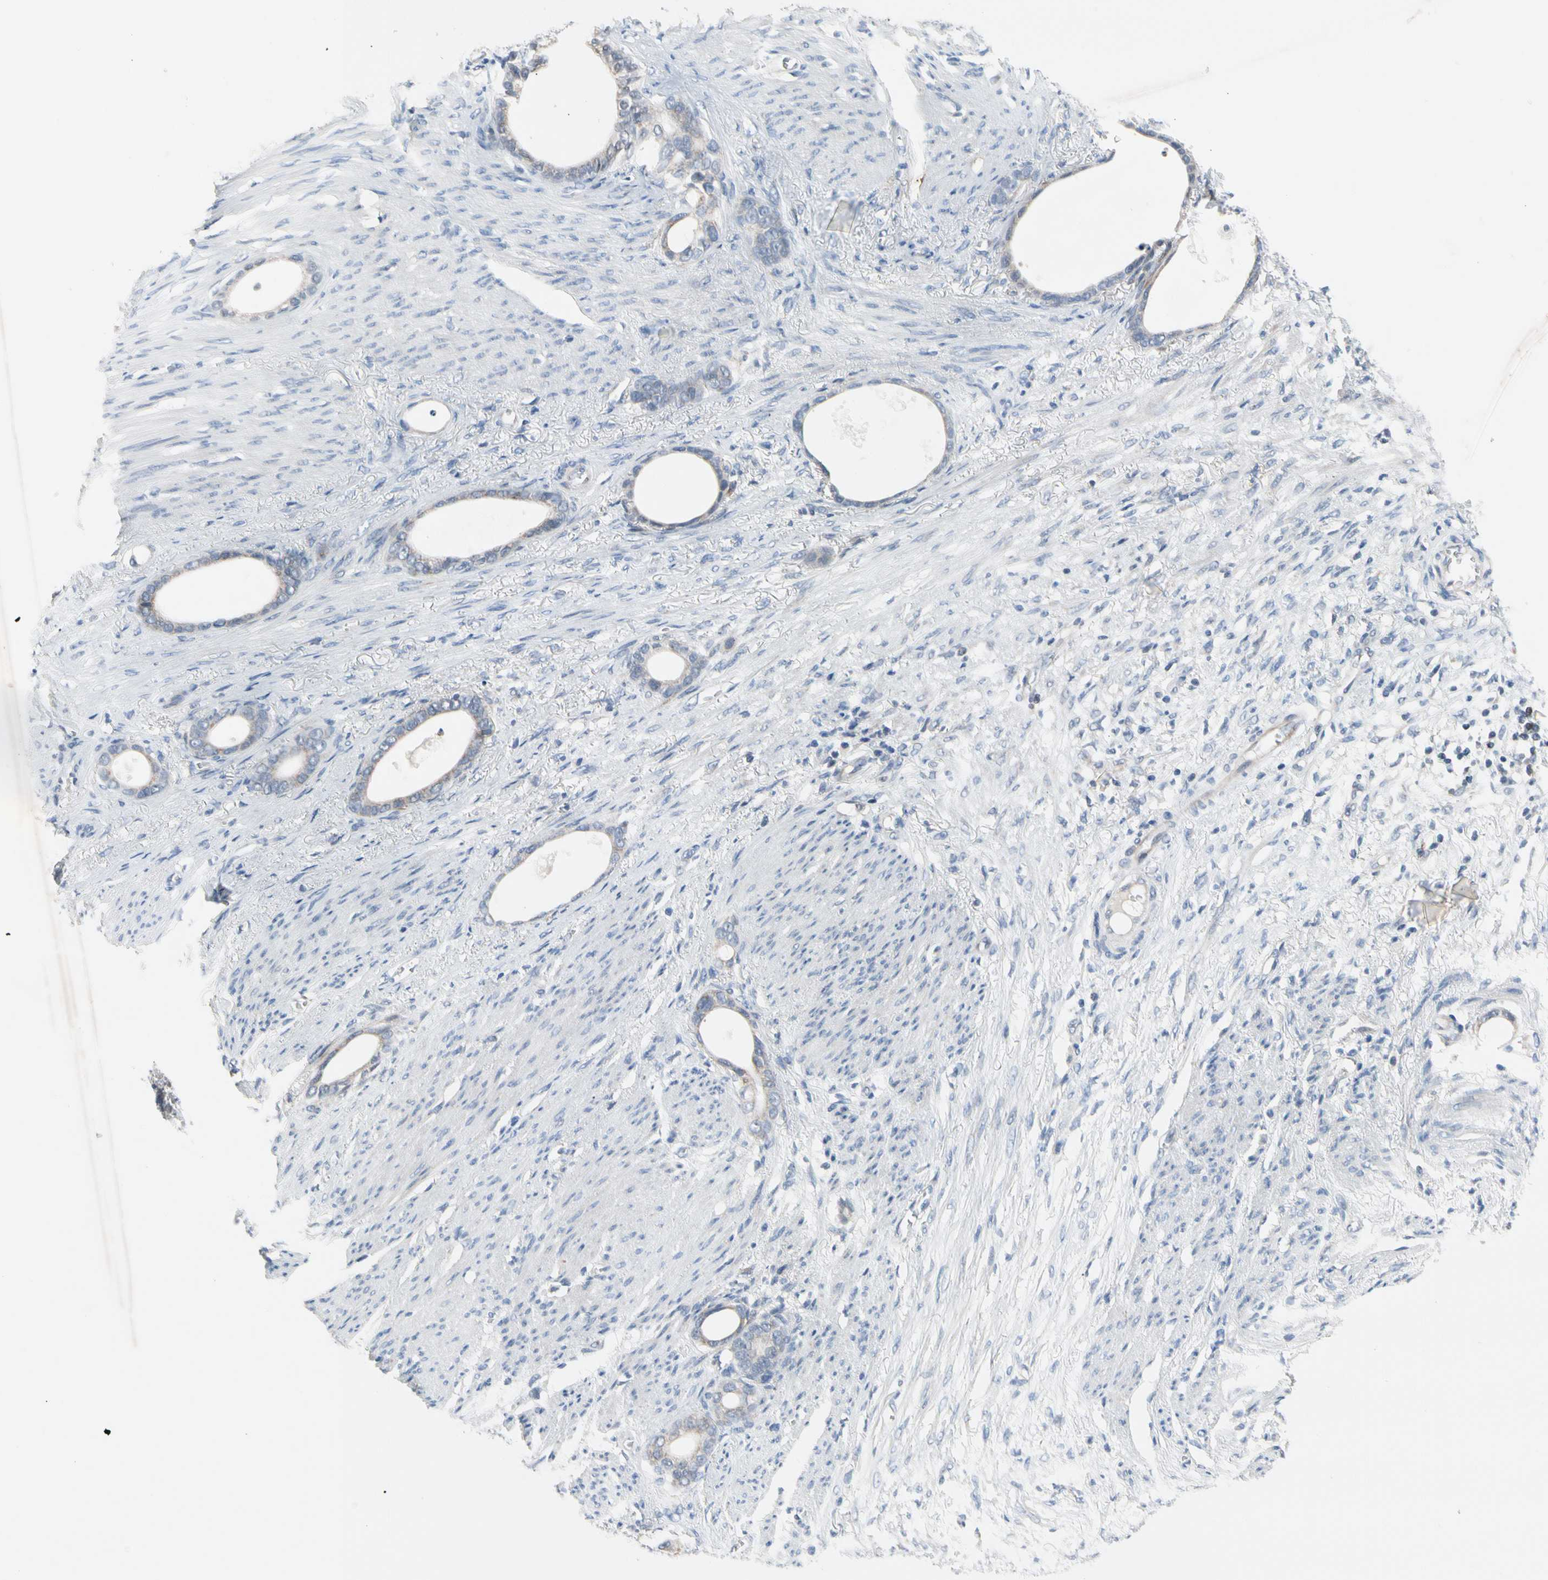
{"staining": {"intensity": "weak", "quantity": ">75%", "location": "cytoplasmic/membranous"}, "tissue": "stomach cancer", "cell_type": "Tumor cells", "image_type": "cancer", "snomed": [{"axis": "morphology", "description": "Adenocarcinoma, NOS"}, {"axis": "topography", "description": "Stomach"}], "caption": "High-power microscopy captured an IHC image of stomach cancer, revealing weak cytoplasmic/membranous expression in approximately >75% of tumor cells.", "gene": "MARK1", "patient": {"sex": "female", "age": 75}}